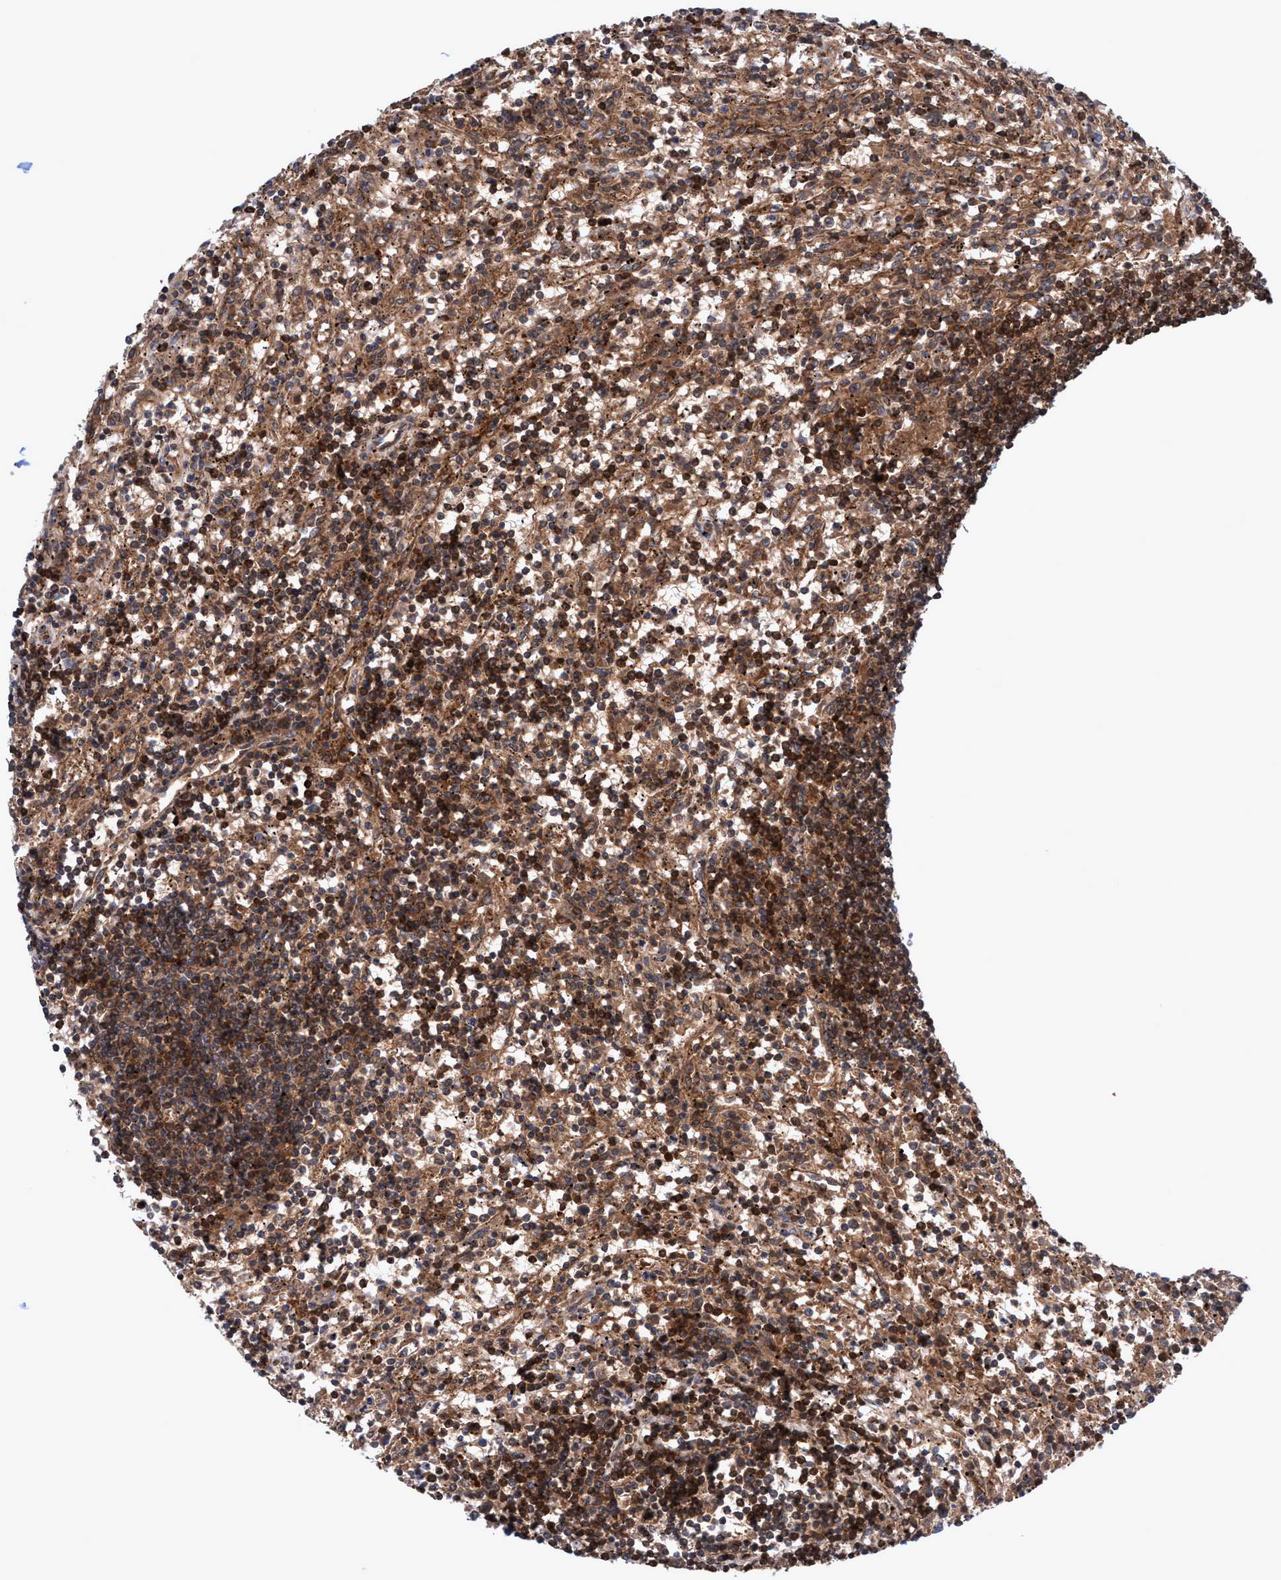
{"staining": {"intensity": "strong", "quantity": ">75%", "location": "cytoplasmic/membranous"}, "tissue": "lymphoma", "cell_type": "Tumor cells", "image_type": "cancer", "snomed": [{"axis": "morphology", "description": "Malignant lymphoma, non-Hodgkin's type, Low grade"}, {"axis": "topography", "description": "Spleen"}], "caption": "This photomicrograph demonstrates immunohistochemistry (IHC) staining of low-grade malignant lymphoma, non-Hodgkin's type, with high strong cytoplasmic/membranous expression in about >75% of tumor cells.", "gene": "GLOD4", "patient": {"sex": "male", "age": 76}}